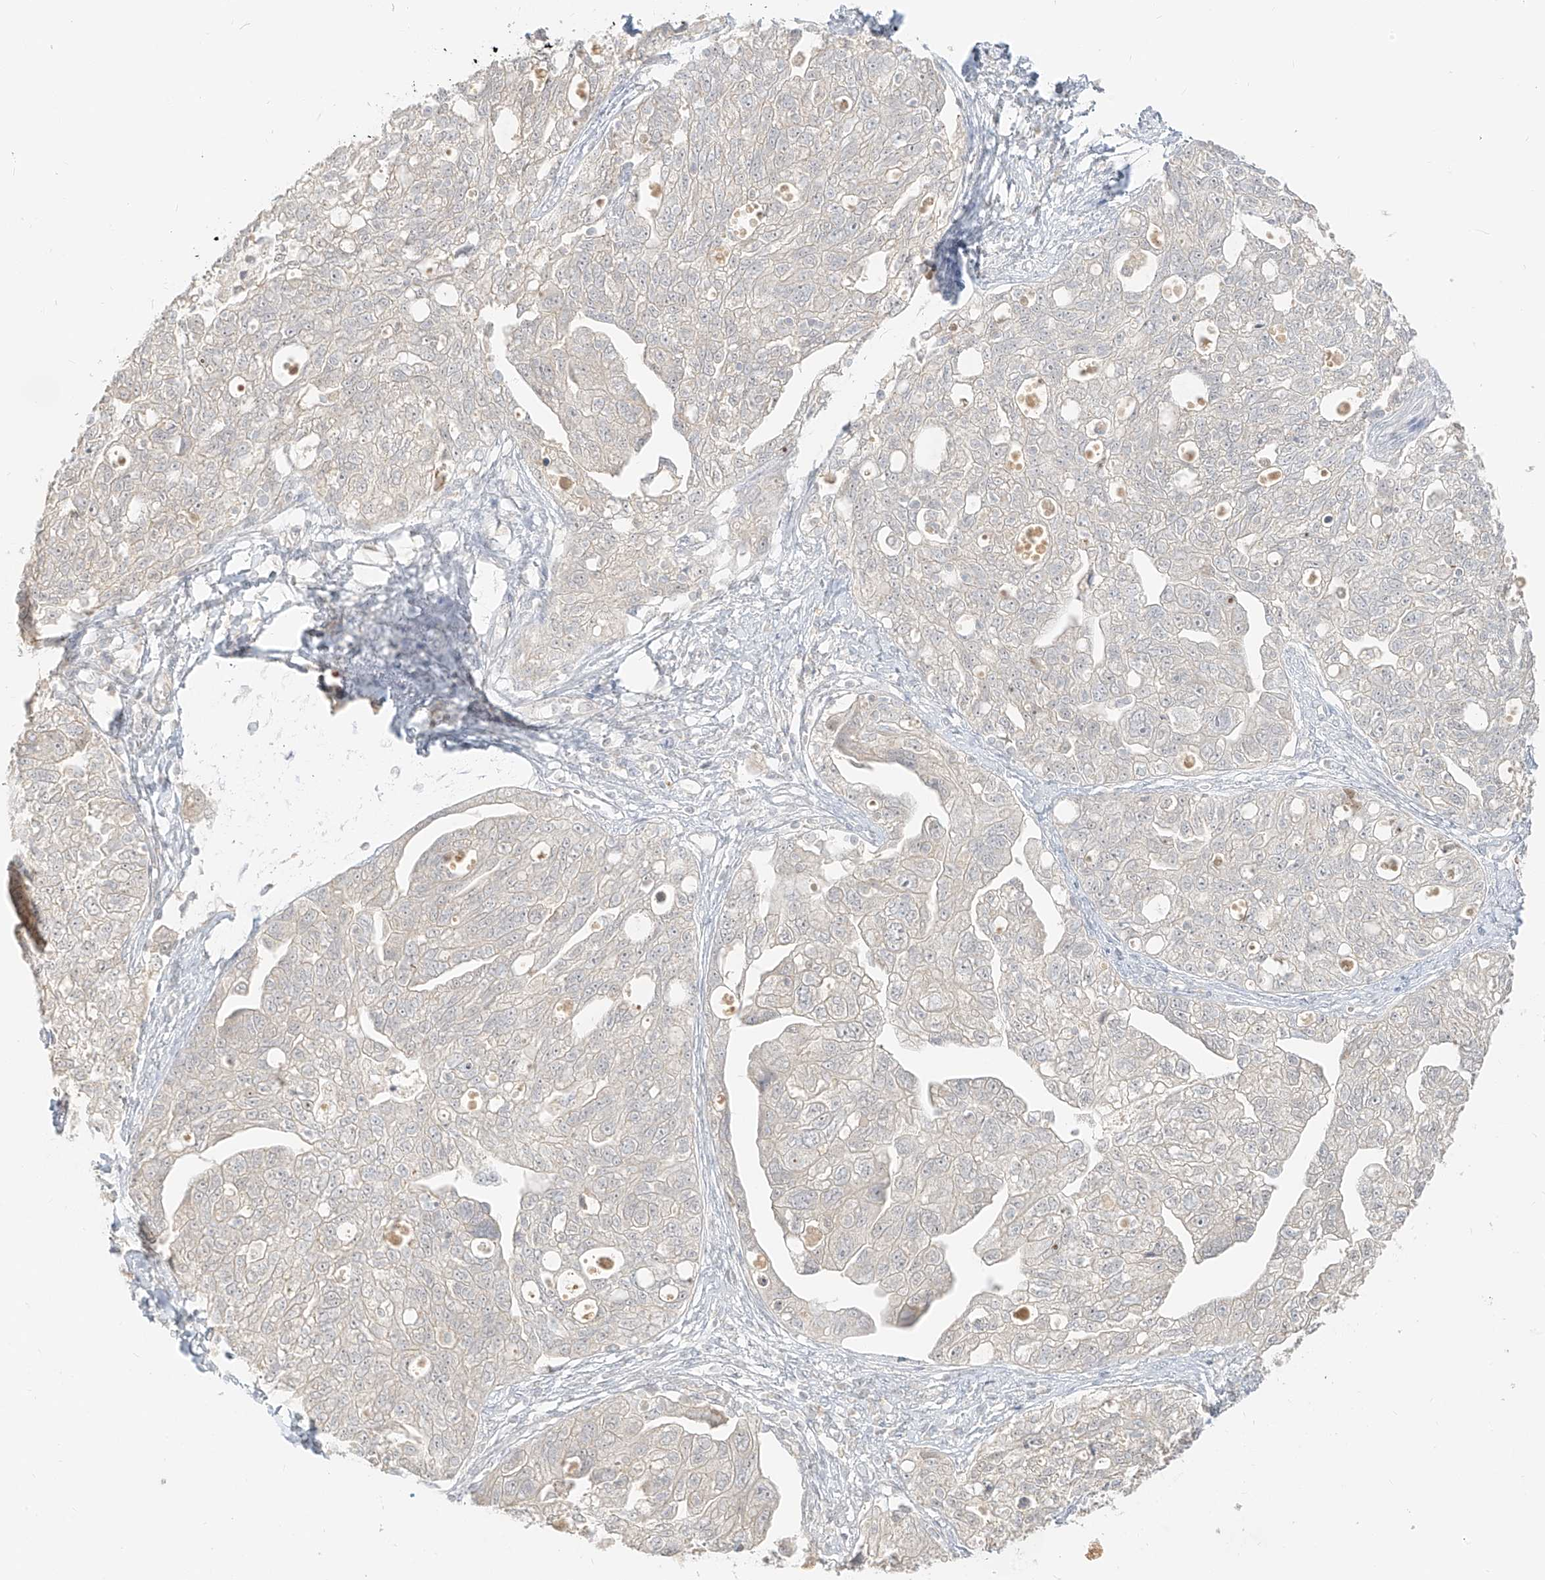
{"staining": {"intensity": "negative", "quantity": "none", "location": "none"}, "tissue": "ovarian cancer", "cell_type": "Tumor cells", "image_type": "cancer", "snomed": [{"axis": "morphology", "description": "Carcinoma, NOS"}, {"axis": "morphology", "description": "Cystadenocarcinoma, serous, NOS"}, {"axis": "topography", "description": "Ovary"}], "caption": "Tumor cells show no significant protein staining in serous cystadenocarcinoma (ovarian).", "gene": "LIPT1", "patient": {"sex": "female", "age": 69}}